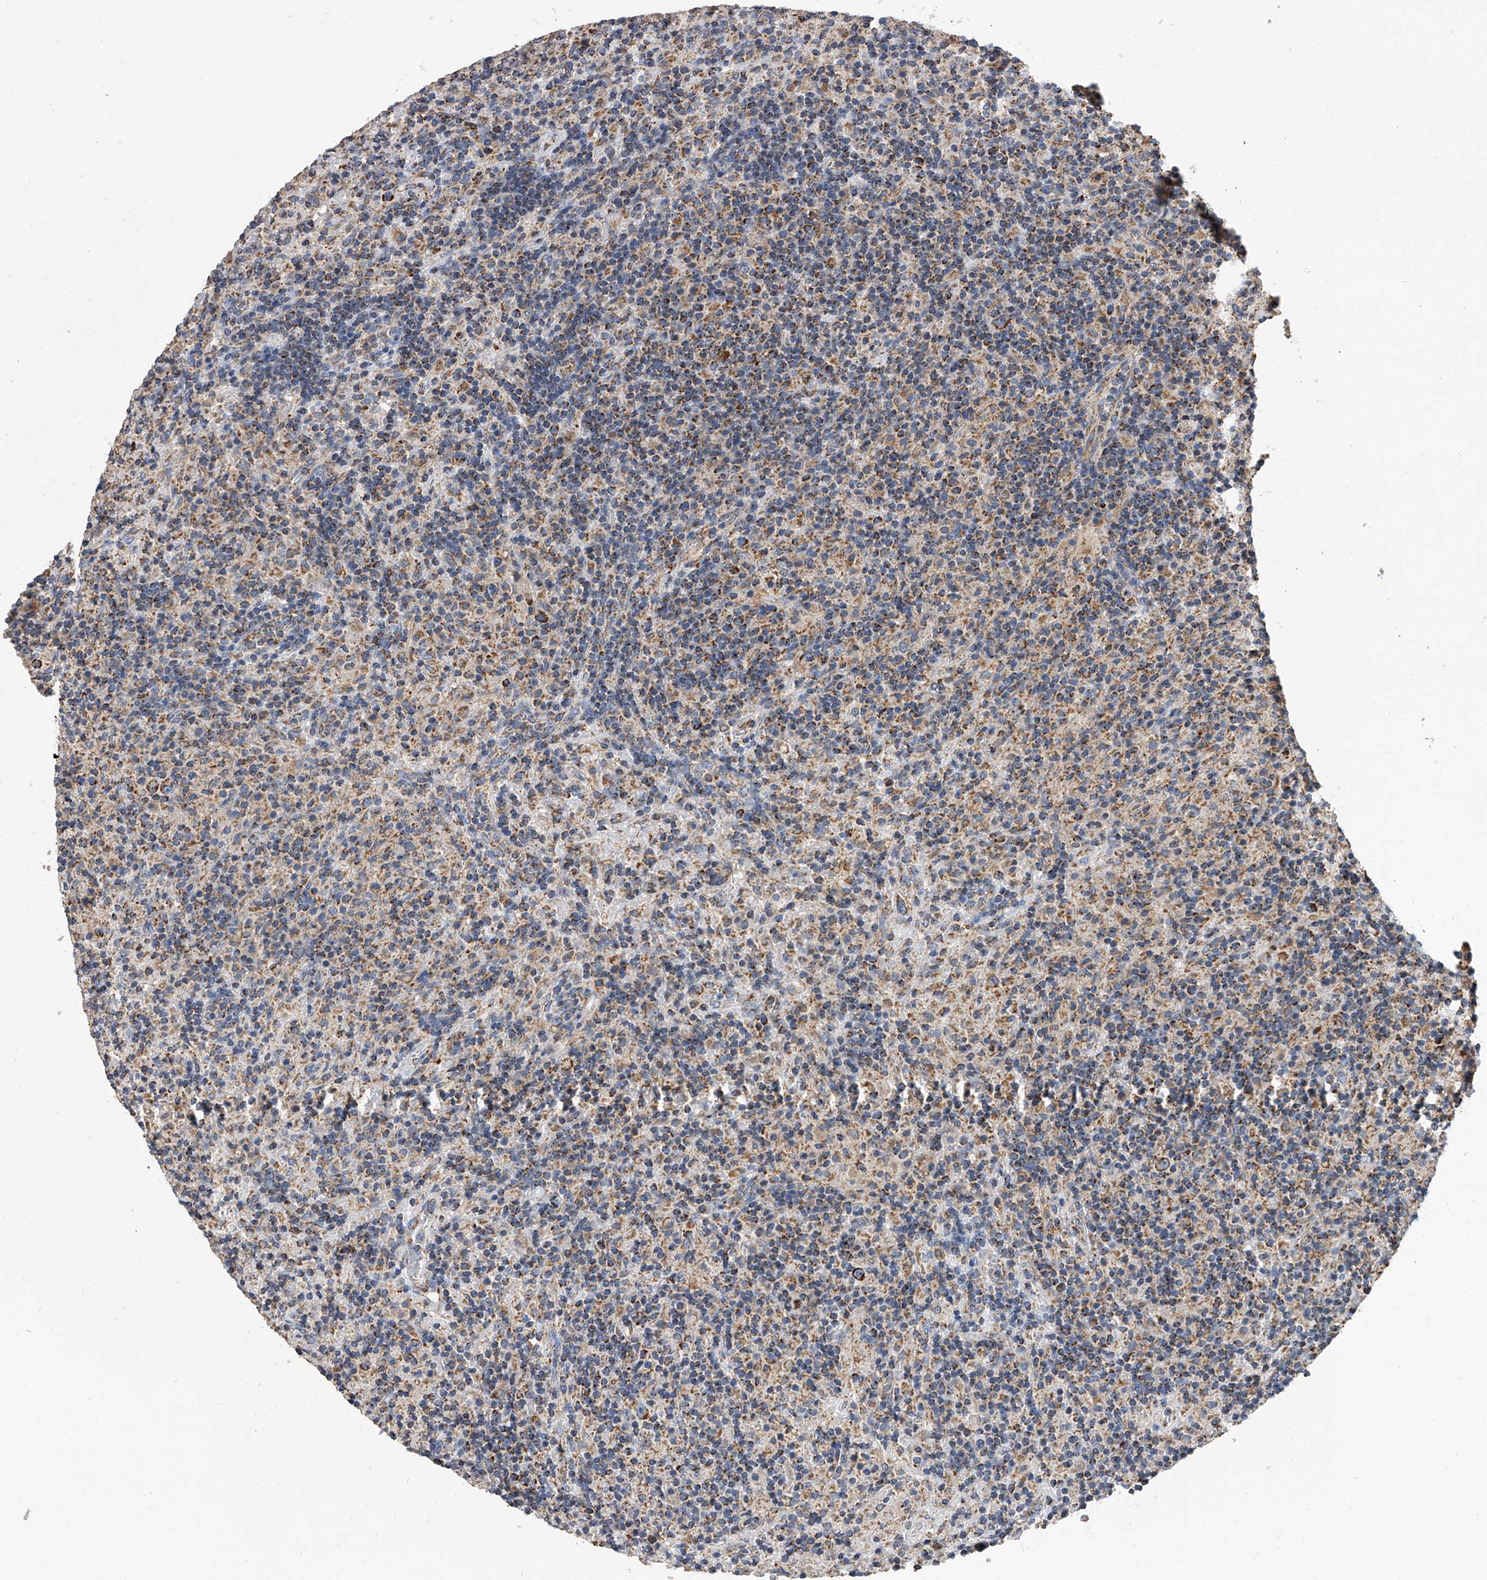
{"staining": {"intensity": "moderate", "quantity": ">75%", "location": "cytoplasmic/membranous"}, "tissue": "lymphoma", "cell_type": "Tumor cells", "image_type": "cancer", "snomed": [{"axis": "morphology", "description": "Hodgkin's disease, NOS"}, {"axis": "topography", "description": "Lymph node"}], "caption": "An image showing moderate cytoplasmic/membranous positivity in approximately >75% of tumor cells in lymphoma, as visualized by brown immunohistochemical staining.", "gene": "MRPL28", "patient": {"sex": "male", "age": 70}}